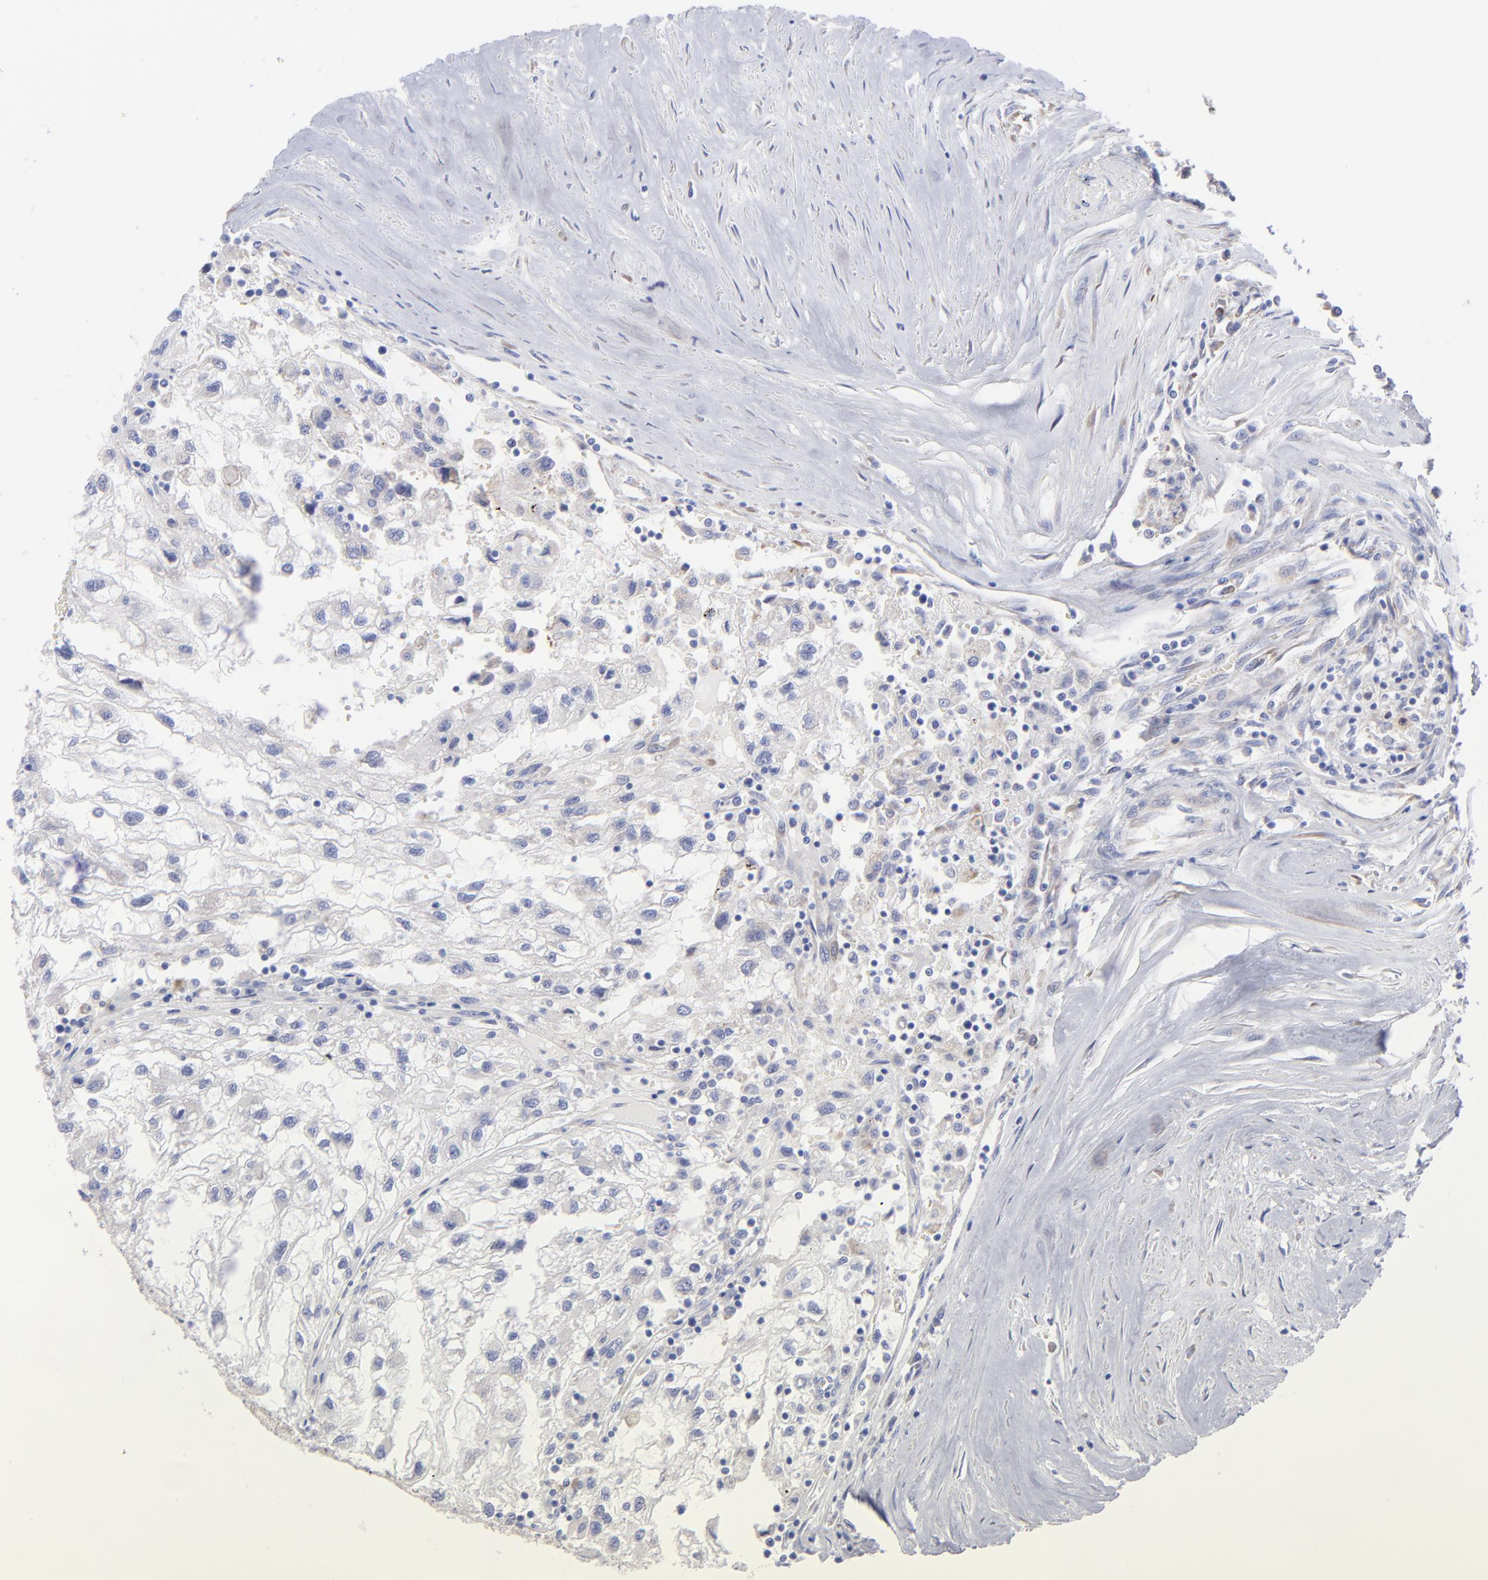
{"staining": {"intensity": "weak", "quantity": "25%-75%", "location": "cytoplasmic/membranous"}, "tissue": "renal cancer", "cell_type": "Tumor cells", "image_type": "cancer", "snomed": [{"axis": "morphology", "description": "Normal tissue, NOS"}, {"axis": "morphology", "description": "Adenocarcinoma, NOS"}, {"axis": "topography", "description": "Kidney"}], "caption": "Renal adenocarcinoma was stained to show a protein in brown. There is low levels of weak cytoplasmic/membranous positivity in approximately 25%-75% of tumor cells.", "gene": "EIF2AK2", "patient": {"sex": "male", "age": 71}}